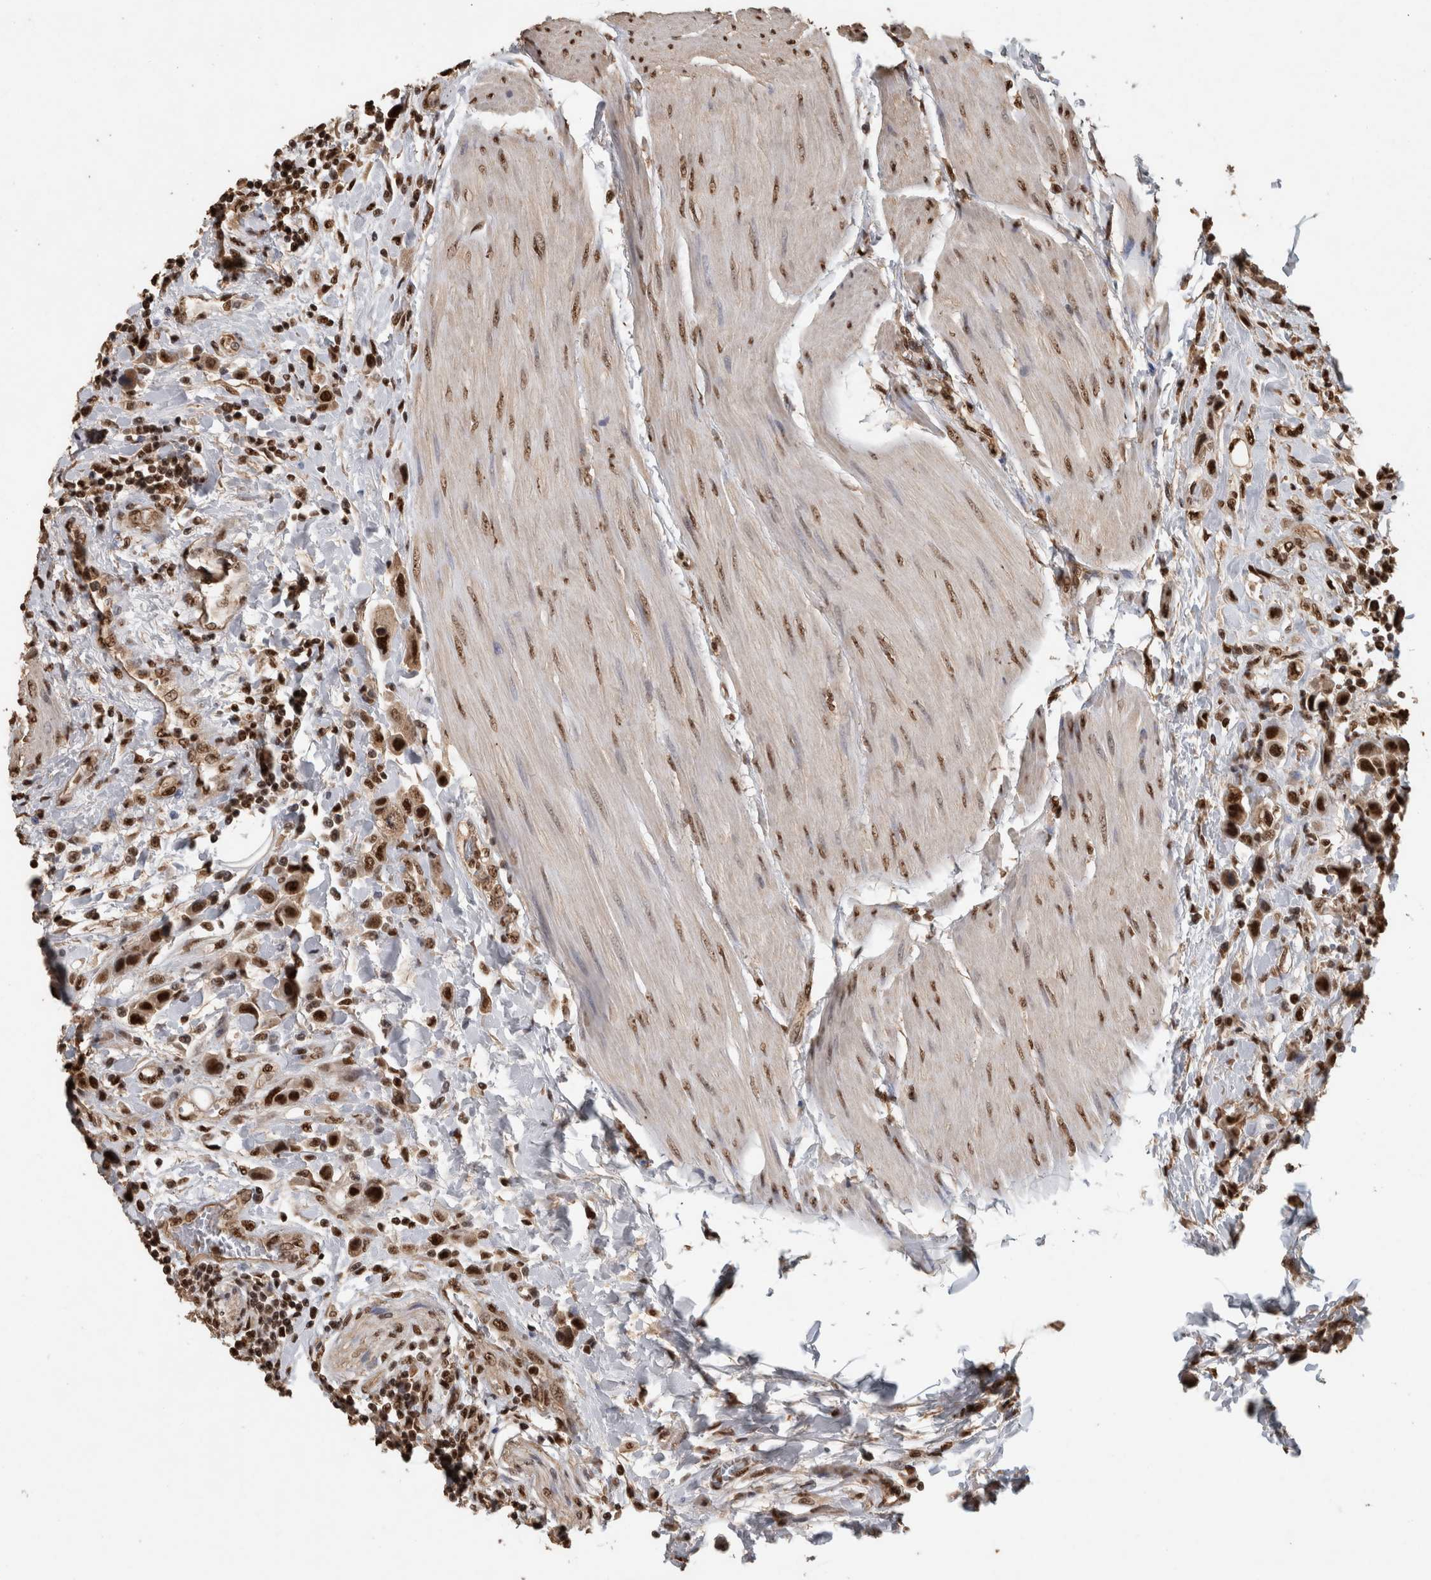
{"staining": {"intensity": "strong", "quantity": ">75%", "location": "nuclear"}, "tissue": "urothelial cancer", "cell_type": "Tumor cells", "image_type": "cancer", "snomed": [{"axis": "morphology", "description": "Urothelial carcinoma, High grade"}, {"axis": "topography", "description": "Urinary bladder"}], "caption": "Urothelial cancer stained with a brown dye reveals strong nuclear positive expression in about >75% of tumor cells.", "gene": "RAD50", "patient": {"sex": "male", "age": 50}}